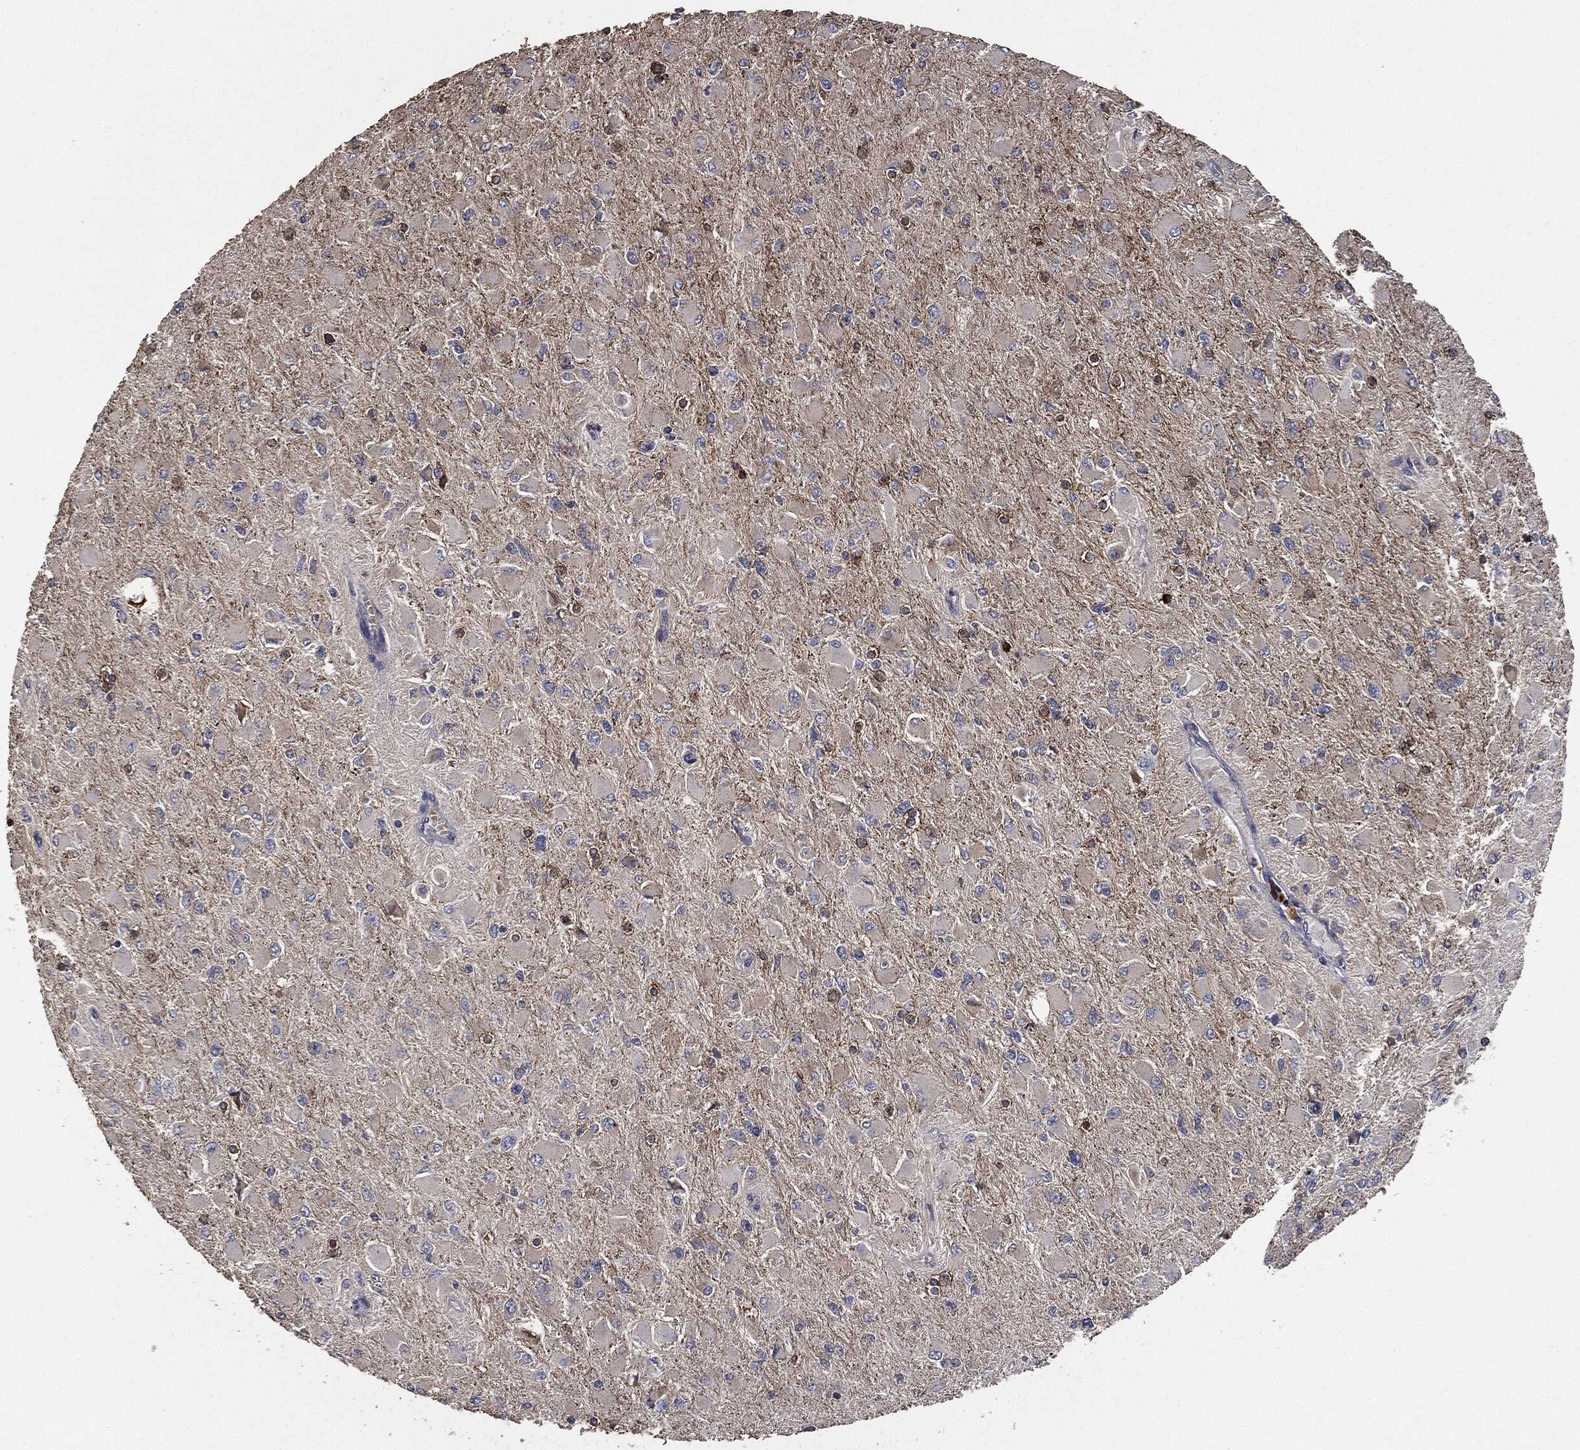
{"staining": {"intensity": "negative", "quantity": "none", "location": "none"}, "tissue": "glioma", "cell_type": "Tumor cells", "image_type": "cancer", "snomed": [{"axis": "morphology", "description": "Glioma, malignant, High grade"}, {"axis": "topography", "description": "Cerebral cortex"}], "caption": "This image is of malignant high-grade glioma stained with immunohistochemistry to label a protein in brown with the nuclei are counter-stained blue. There is no staining in tumor cells. (DAB immunohistochemistry (IHC) with hematoxylin counter stain).", "gene": "STK3", "patient": {"sex": "female", "age": 36}}